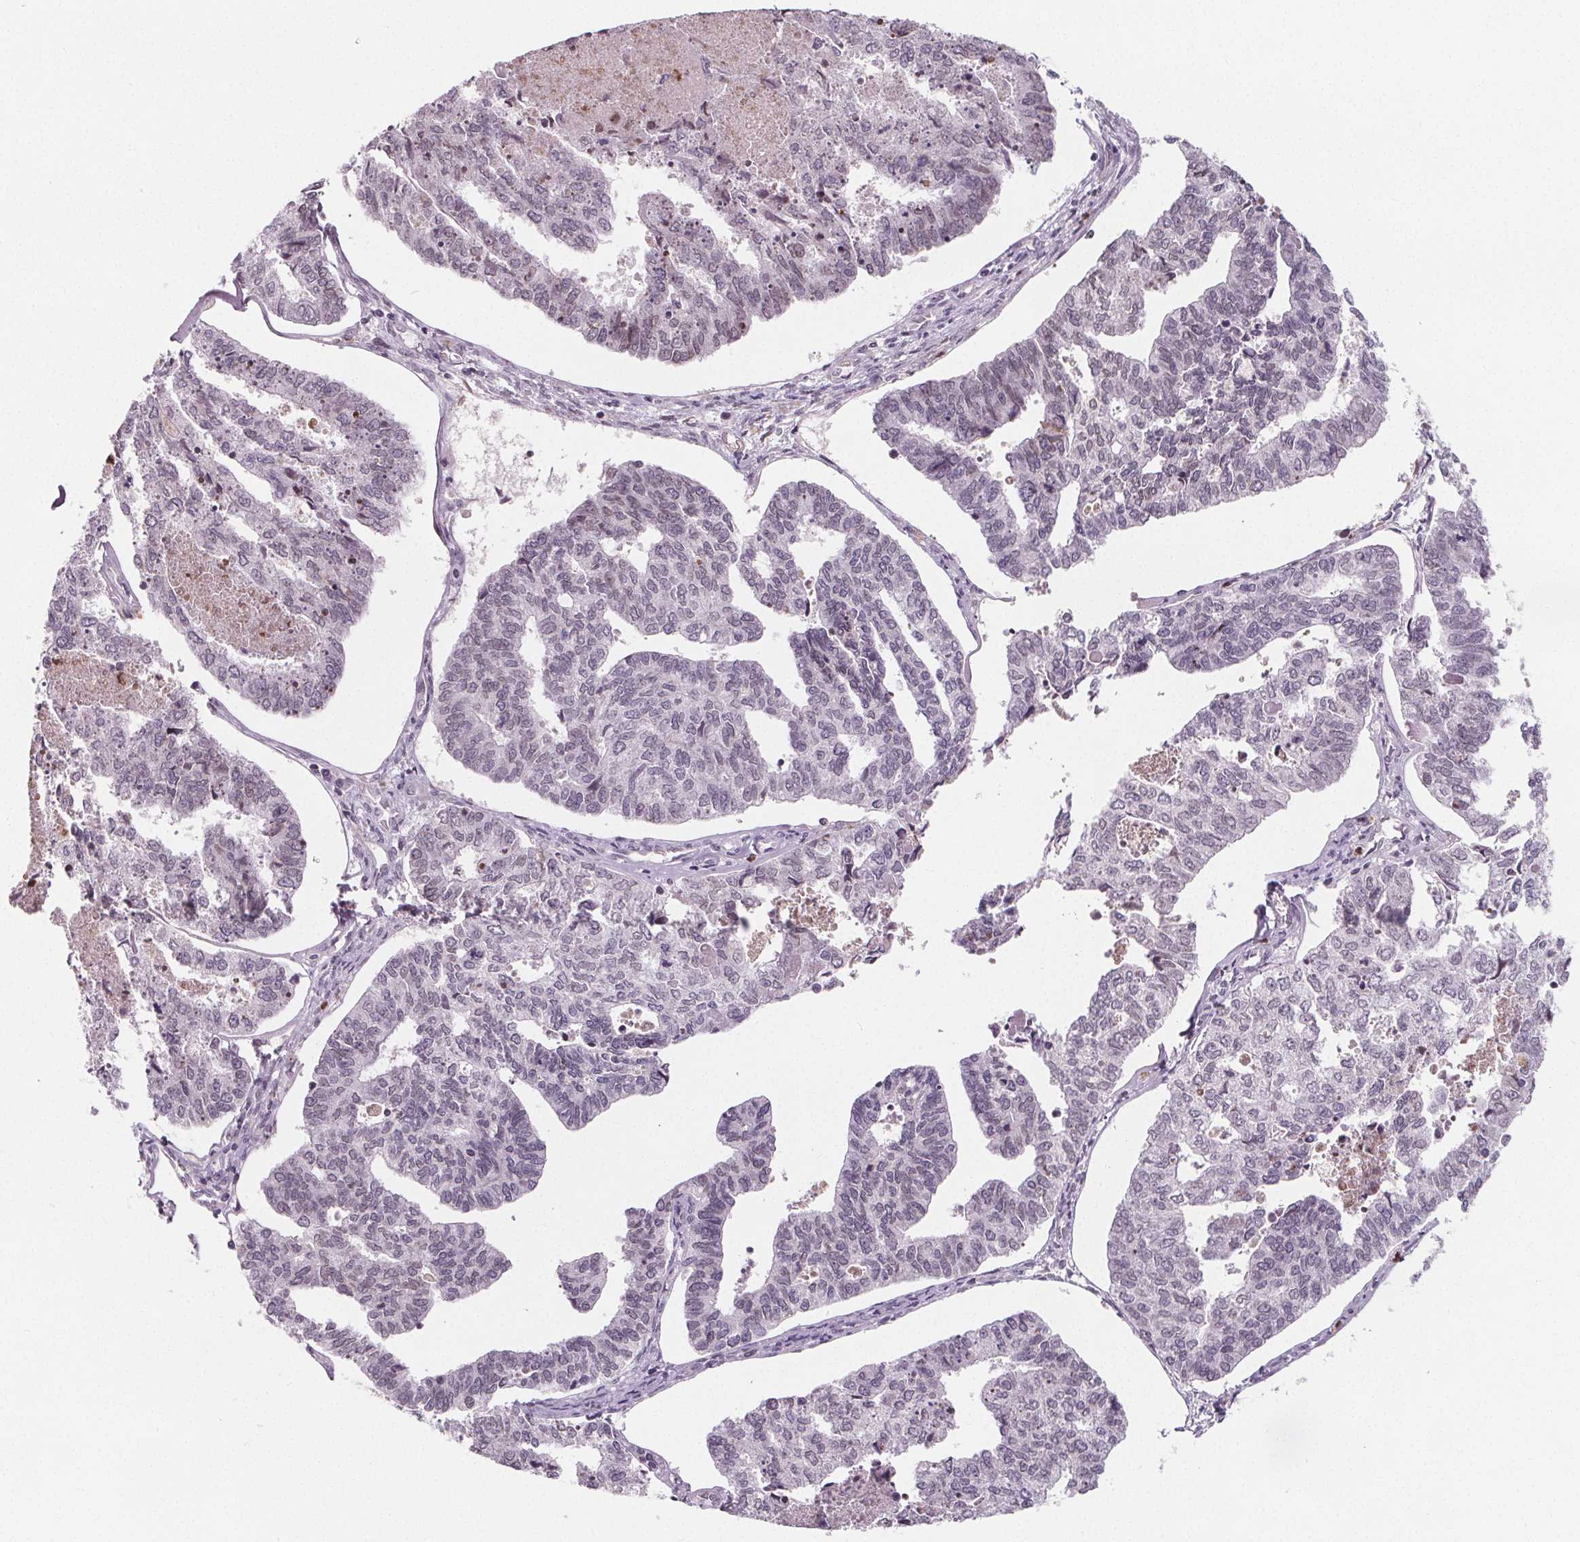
{"staining": {"intensity": "negative", "quantity": "none", "location": "none"}, "tissue": "endometrial cancer", "cell_type": "Tumor cells", "image_type": "cancer", "snomed": [{"axis": "morphology", "description": "Adenocarcinoma, NOS"}, {"axis": "topography", "description": "Endometrium"}], "caption": "Immunohistochemical staining of endometrial cancer (adenocarcinoma) reveals no significant staining in tumor cells. (DAB immunohistochemistry, high magnification).", "gene": "TTC39C", "patient": {"sex": "female", "age": 73}}